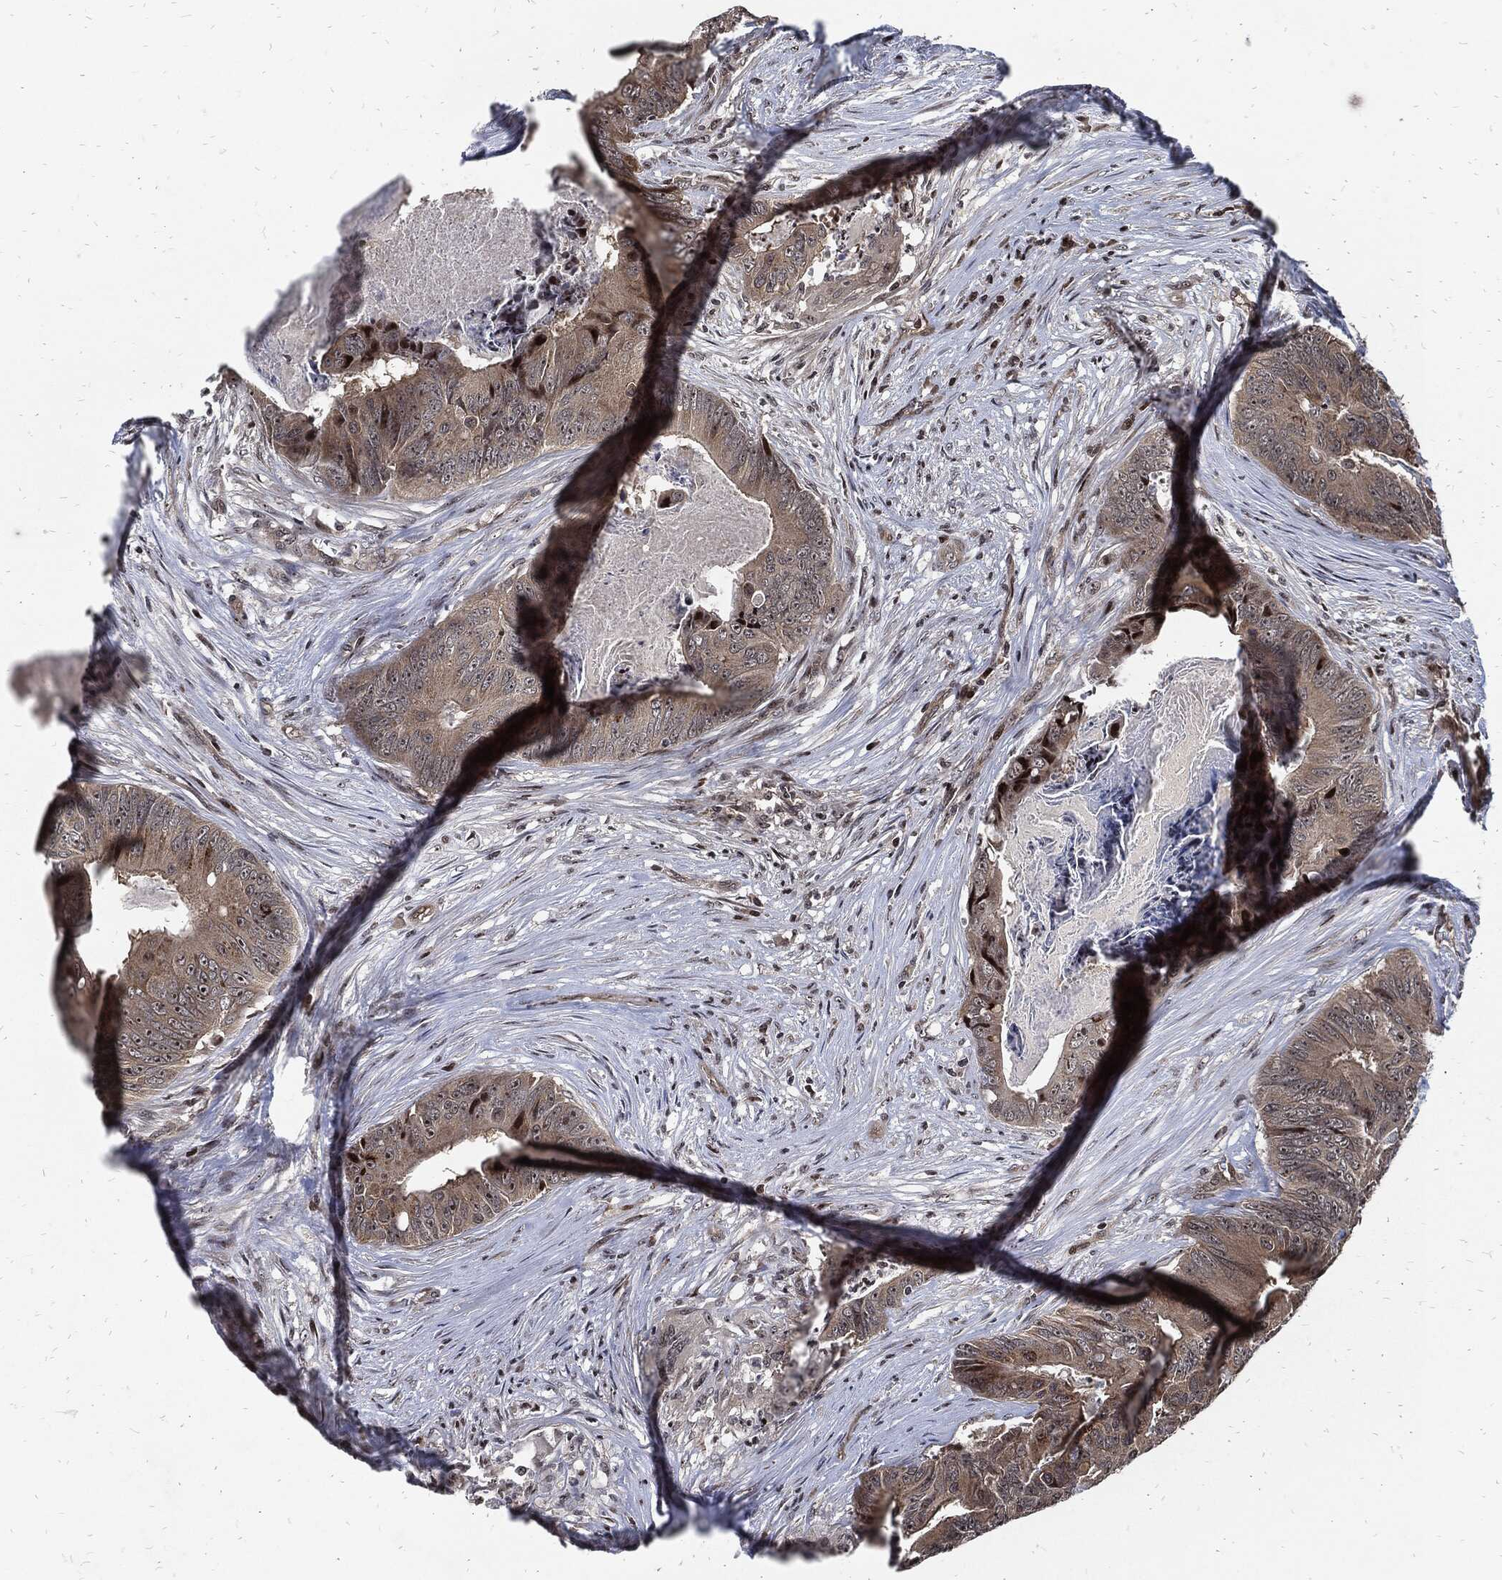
{"staining": {"intensity": "weak", "quantity": "<25%", "location": "cytoplasmic/membranous"}, "tissue": "colorectal cancer", "cell_type": "Tumor cells", "image_type": "cancer", "snomed": [{"axis": "morphology", "description": "Adenocarcinoma, NOS"}, {"axis": "topography", "description": "Colon"}], "caption": "Adenocarcinoma (colorectal) was stained to show a protein in brown. There is no significant positivity in tumor cells. (DAB IHC visualized using brightfield microscopy, high magnification).", "gene": "ZNF775", "patient": {"sex": "male", "age": 84}}